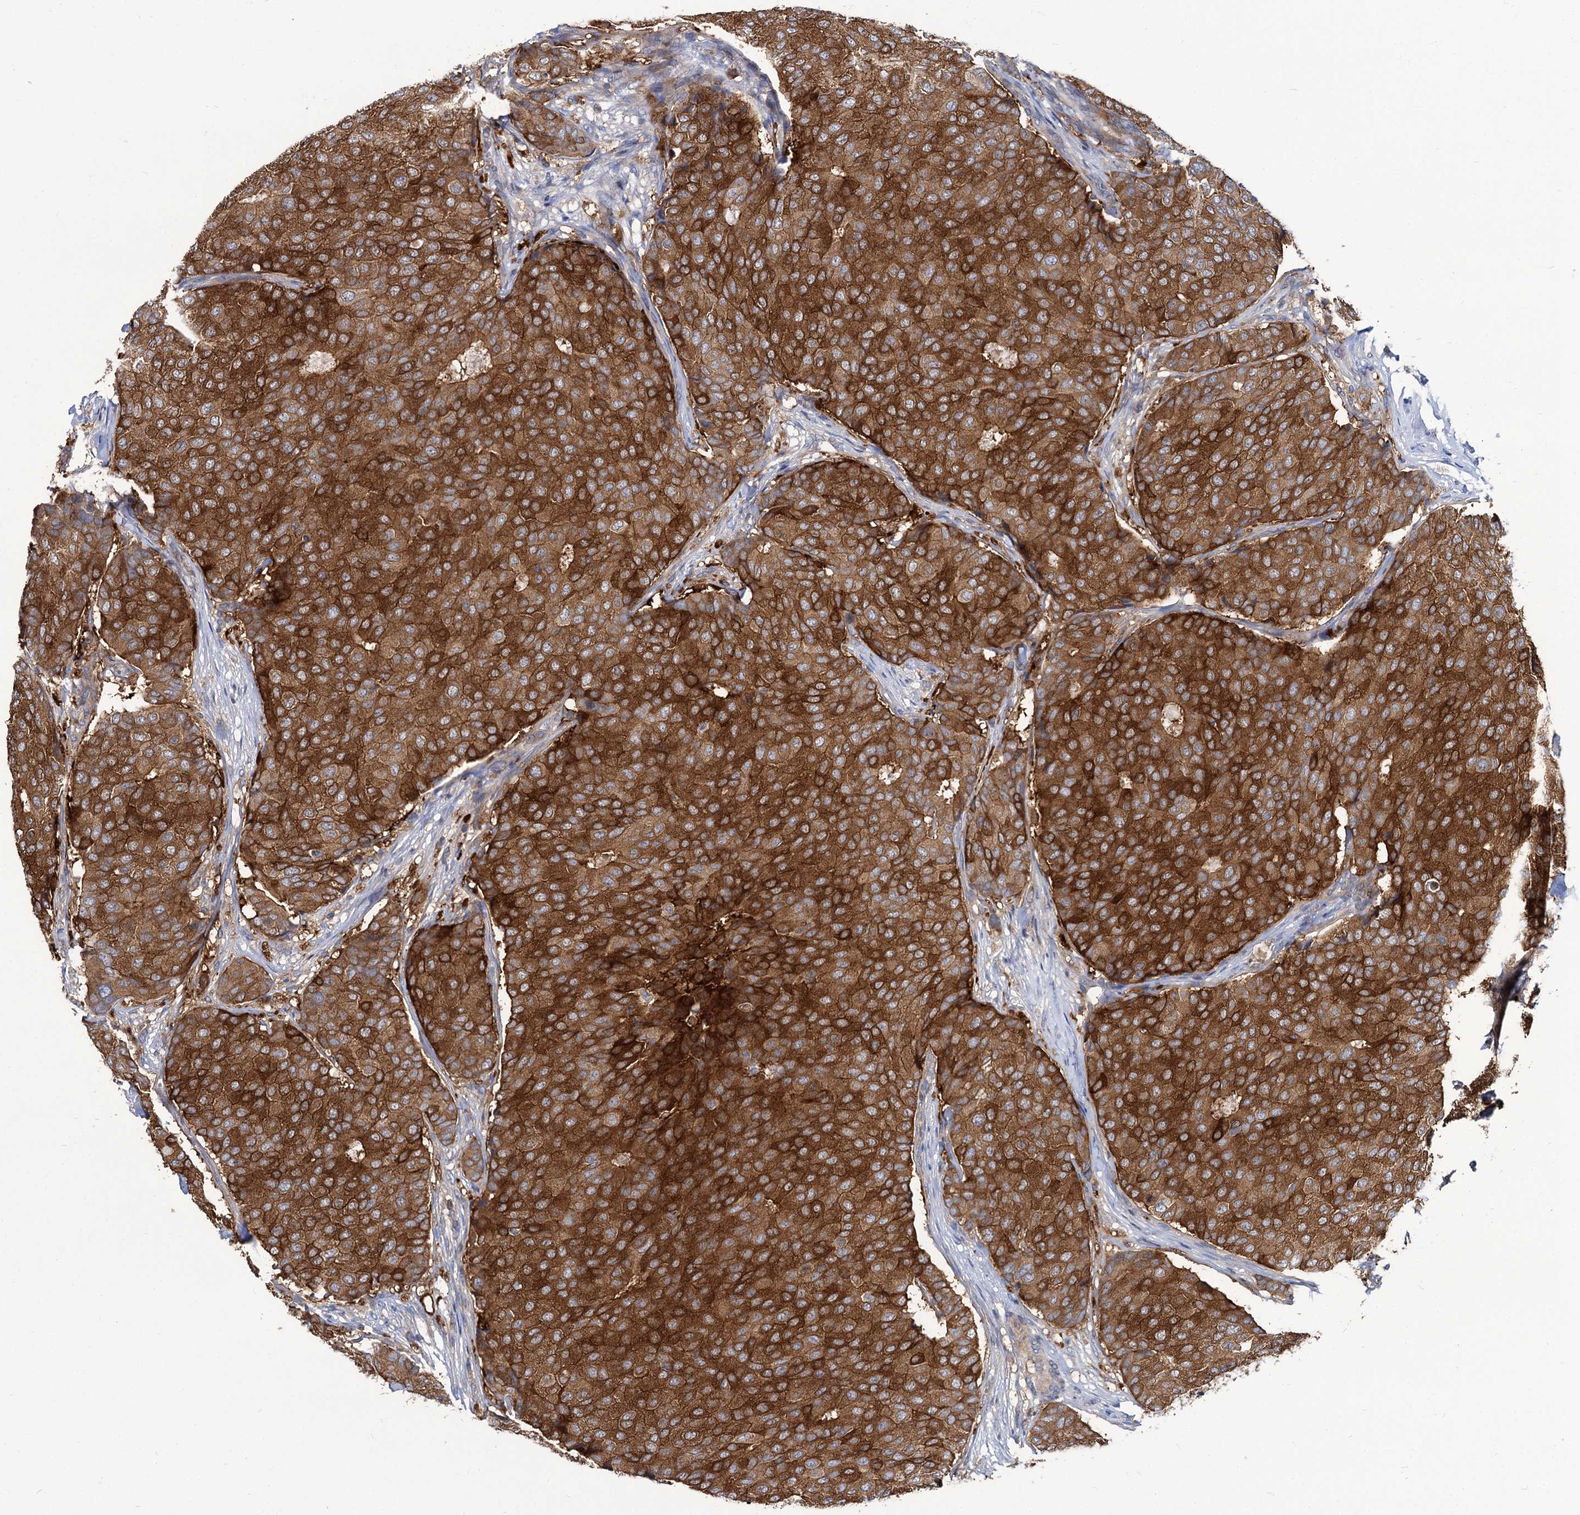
{"staining": {"intensity": "strong", "quantity": ">75%", "location": "cytoplasmic/membranous"}, "tissue": "breast cancer", "cell_type": "Tumor cells", "image_type": "cancer", "snomed": [{"axis": "morphology", "description": "Duct carcinoma"}, {"axis": "topography", "description": "Breast"}], "caption": "Approximately >75% of tumor cells in breast cancer (intraductal carcinoma) reveal strong cytoplasmic/membranous protein positivity as visualized by brown immunohistochemical staining.", "gene": "GCLC", "patient": {"sex": "female", "age": 75}}